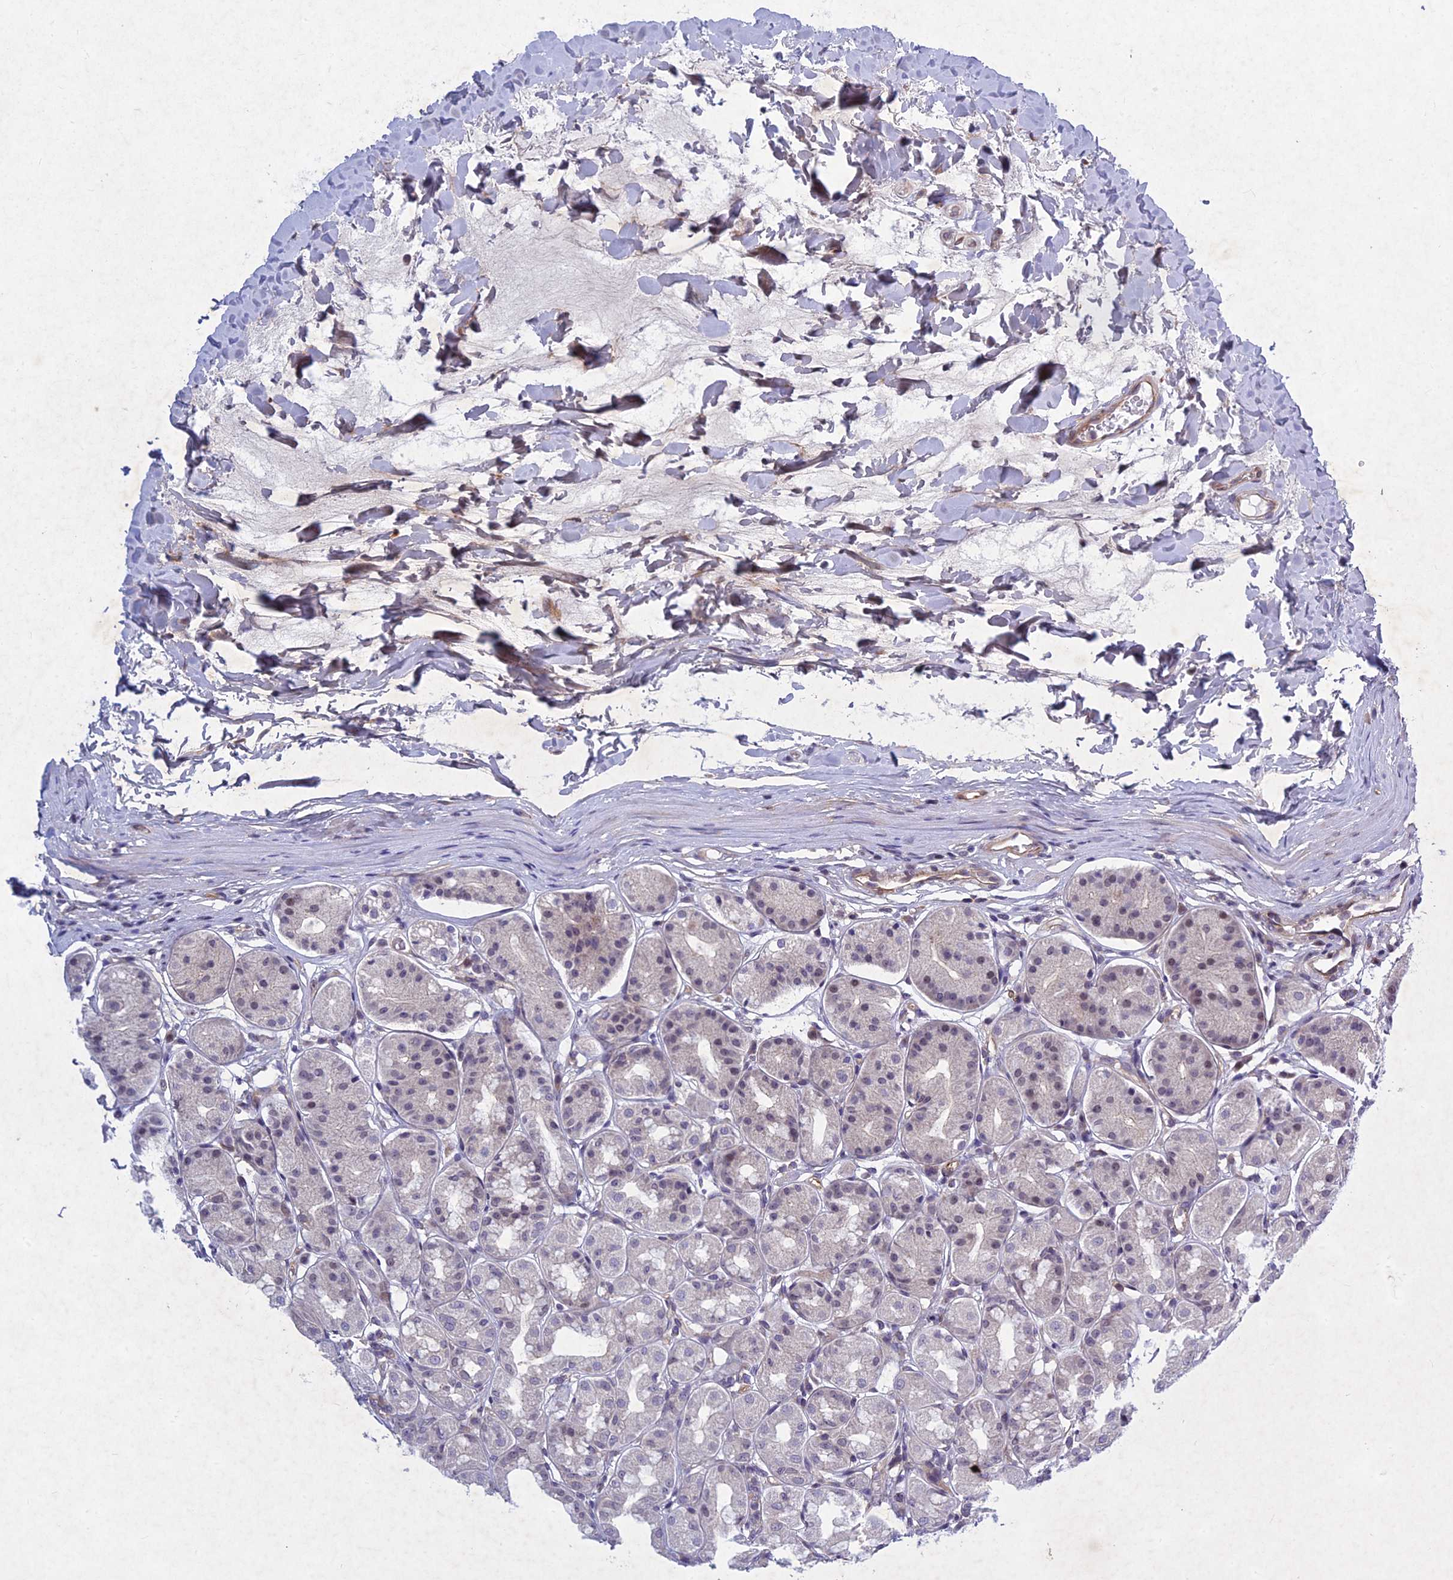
{"staining": {"intensity": "weak", "quantity": "25%-75%", "location": "cytoplasmic/membranous,nuclear"}, "tissue": "stomach", "cell_type": "Glandular cells", "image_type": "normal", "snomed": [{"axis": "morphology", "description": "Normal tissue, NOS"}, {"axis": "topography", "description": "Stomach"}, {"axis": "topography", "description": "Stomach, lower"}], "caption": "A photomicrograph of human stomach stained for a protein exhibits weak cytoplasmic/membranous,nuclear brown staining in glandular cells. (brown staining indicates protein expression, while blue staining denotes nuclei).", "gene": "PTHLH", "patient": {"sex": "female", "age": 56}}